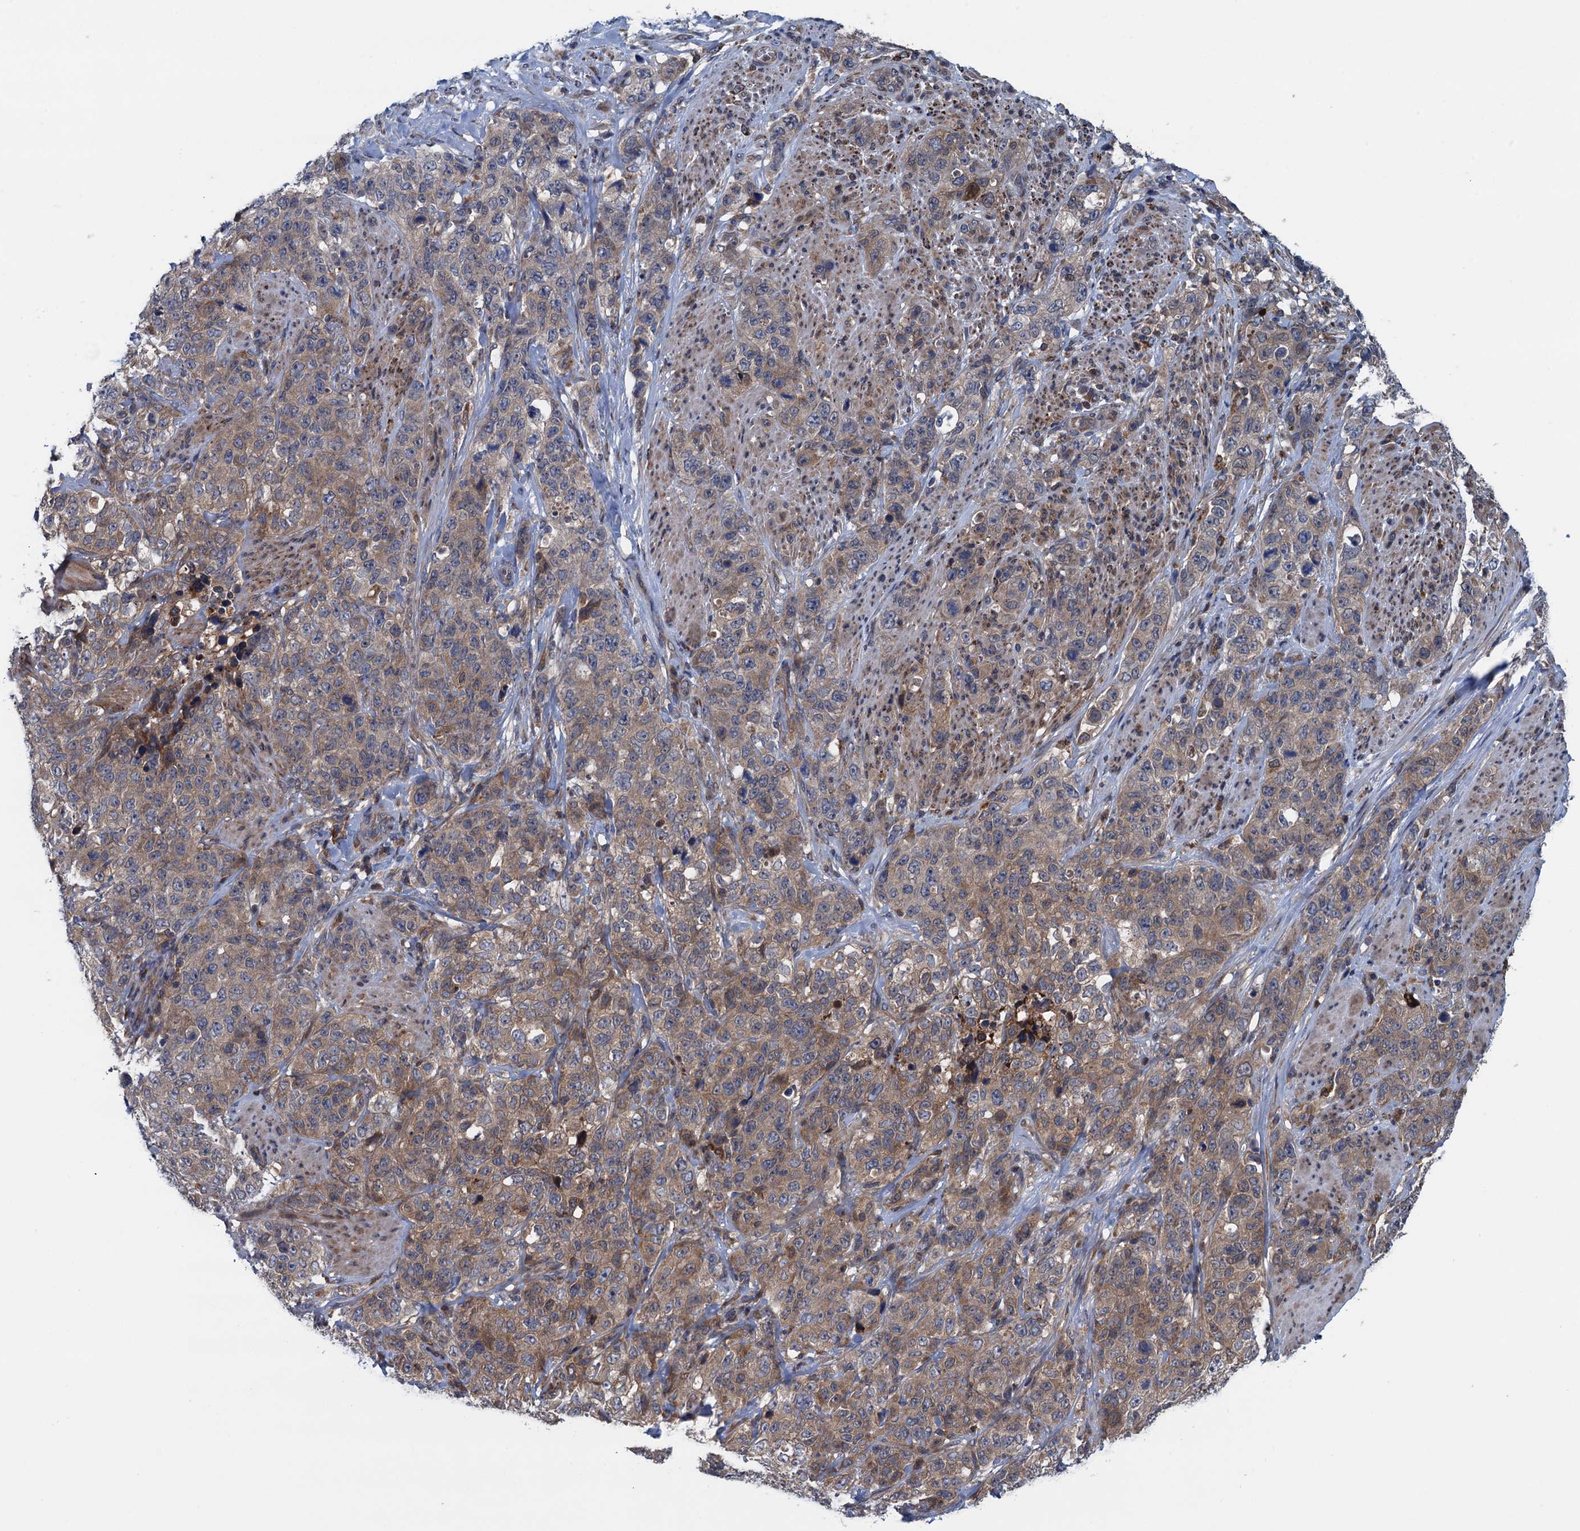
{"staining": {"intensity": "moderate", "quantity": "25%-75%", "location": "cytoplasmic/membranous"}, "tissue": "stomach cancer", "cell_type": "Tumor cells", "image_type": "cancer", "snomed": [{"axis": "morphology", "description": "Adenocarcinoma, NOS"}, {"axis": "topography", "description": "Stomach"}], "caption": "This is a photomicrograph of IHC staining of adenocarcinoma (stomach), which shows moderate staining in the cytoplasmic/membranous of tumor cells.", "gene": "CNTN5", "patient": {"sex": "male", "age": 48}}